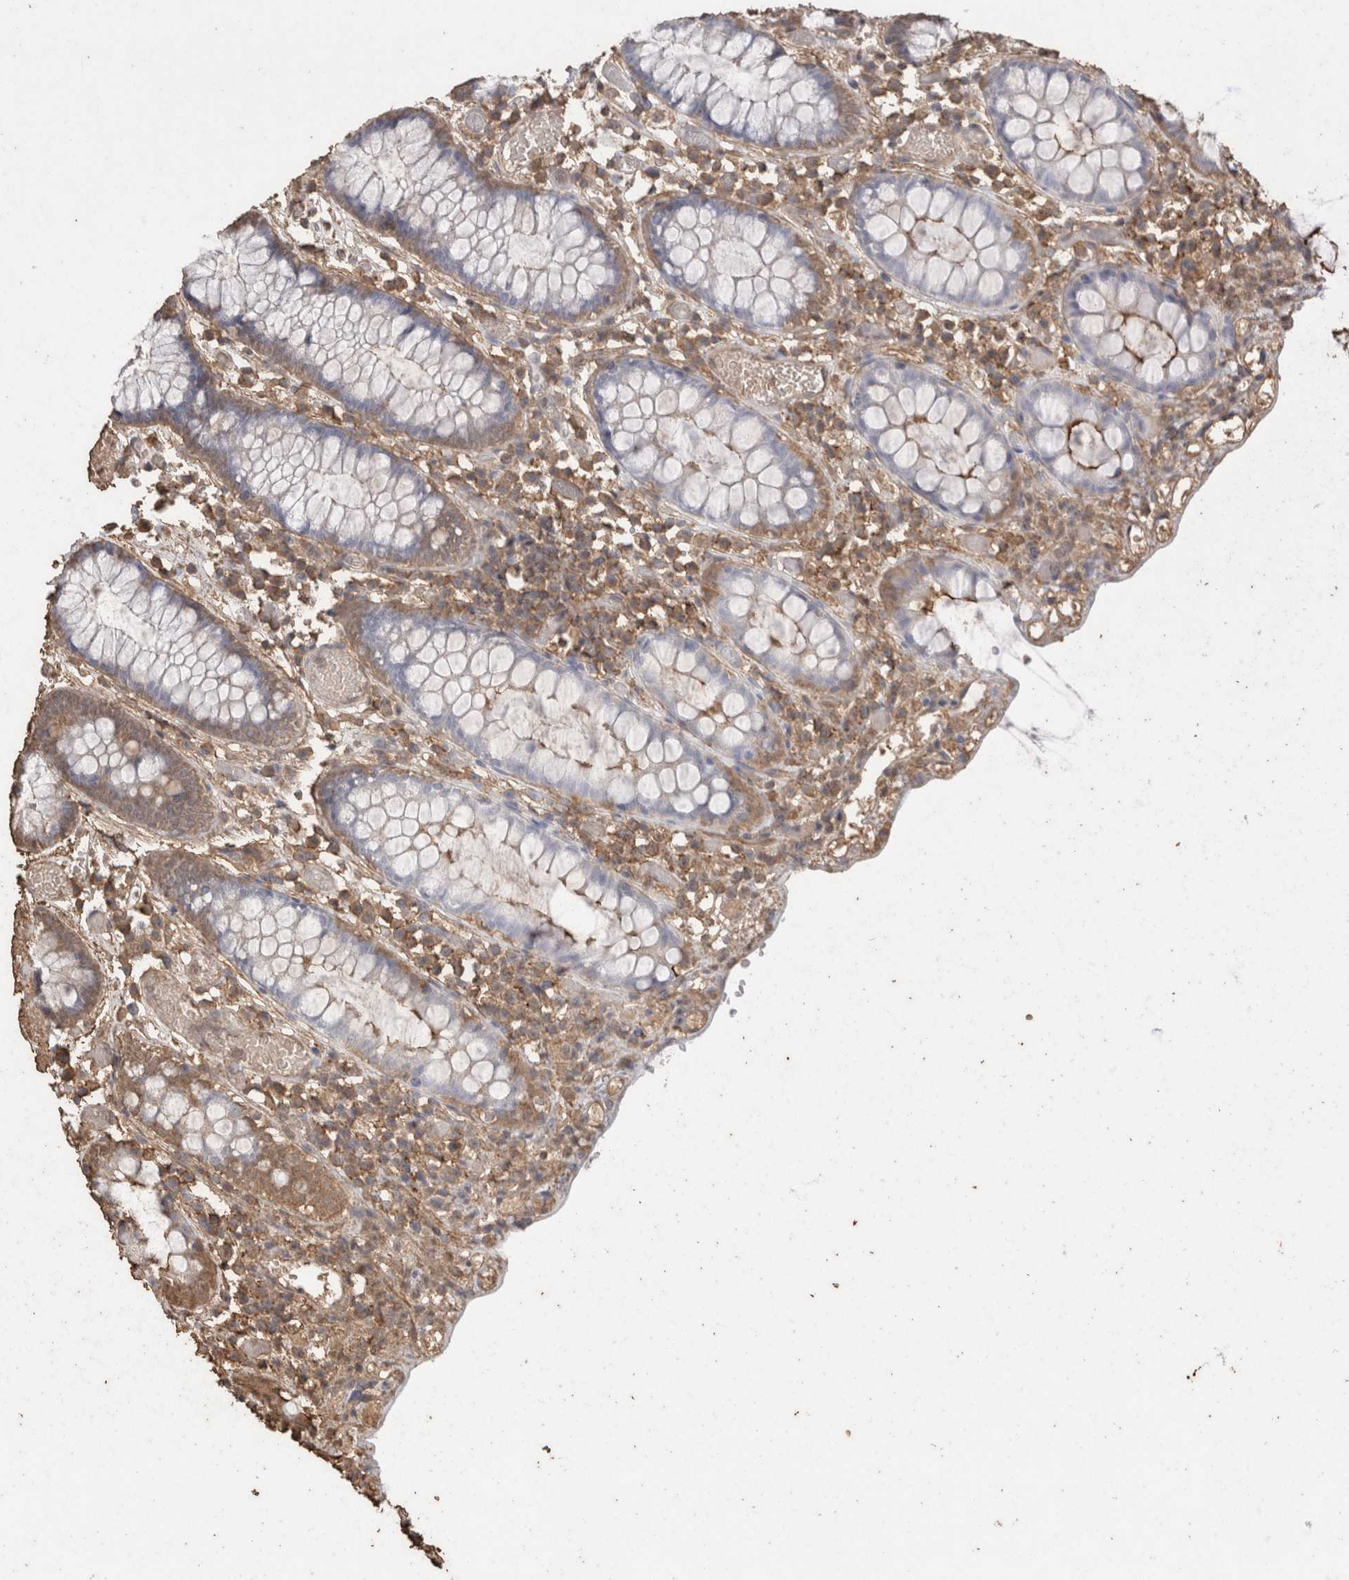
{"staining": {"intensity": "moderate", "quantity": ">75%", "location": "cytoplasmic/membranous"}, "tissue": "colon", "cell_type": "Endothelial cells", "image_type": "normal", "snomed": [{"axis": "morphology", "description": "Normal tissue, NOS"}, {"axis": "topography", "description": "Colon"}], "caption": "Protein staining by IHC displays moderate cytoplasmic/membranous expression in approximately >75% of endothelial cells in unremarkable colon. The staining is performed using DAB brown chromogen to label protein expression. The nuclei are counter-stained blue using hematoxylin.", "gene": "CX3CL1", "patient": {"sex": "male", "age": 14}}